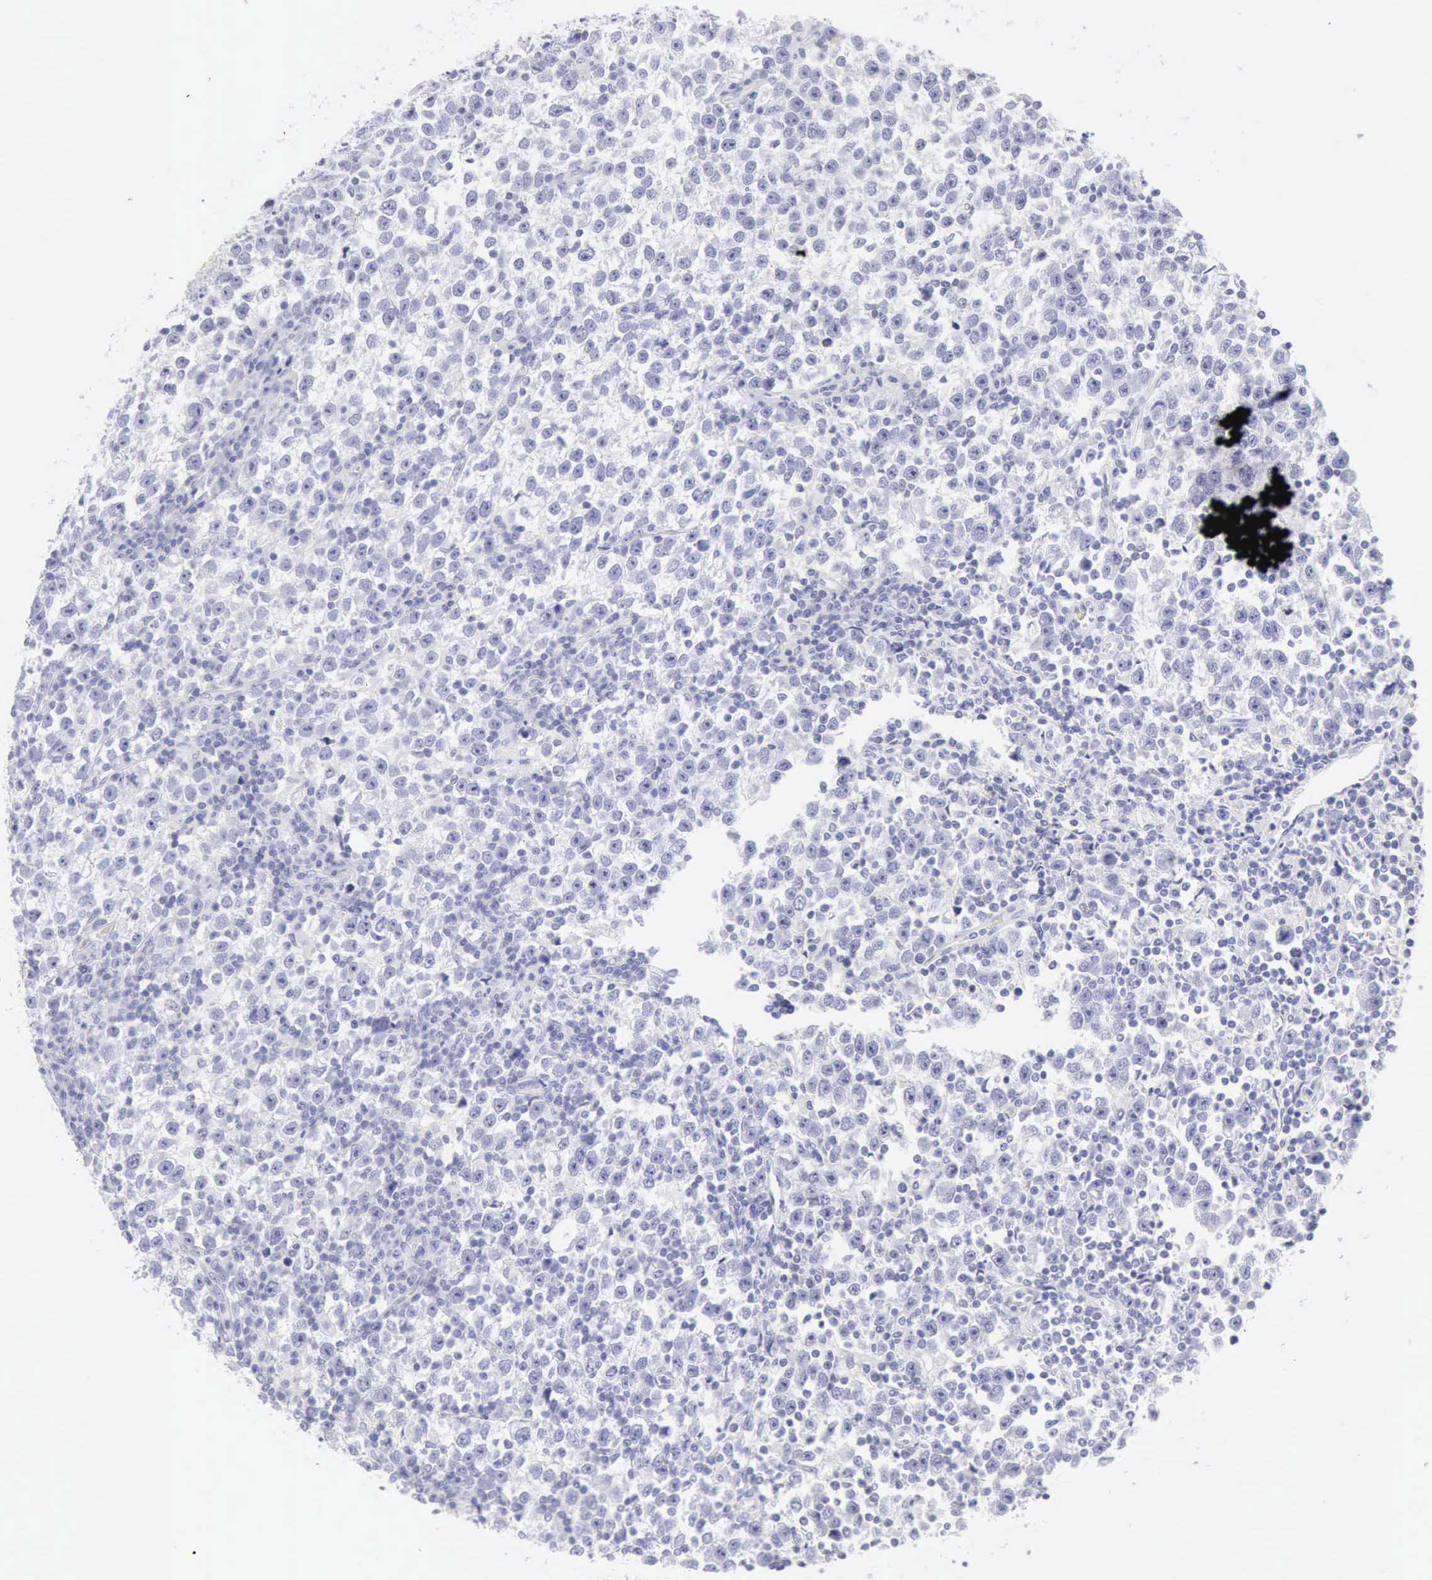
{"staining": {"intensity": "negative", "quantity": "none", "location": "none"}, "tissue": "testis cancer", "cell_type": "Tumor cells", "image_type": "cancer", "snomed": [{"axis": "morphology", "description": "Seminoma, NOS"}, {"axis": "topography", "description": "Testis"}], "caption": "DAB (3,3'-diaminobenzidine) immunohistochemical staining of human testis cancer exhibits no significant positivity in tumor cells. The staining was performed using DAB to visualize the protein expression in brown, while the nuclei were stained in blue with hematoxylin (Magnification: 20x).", "gene": "KRT10", "patient": {"sex": "male", "age": 43}}